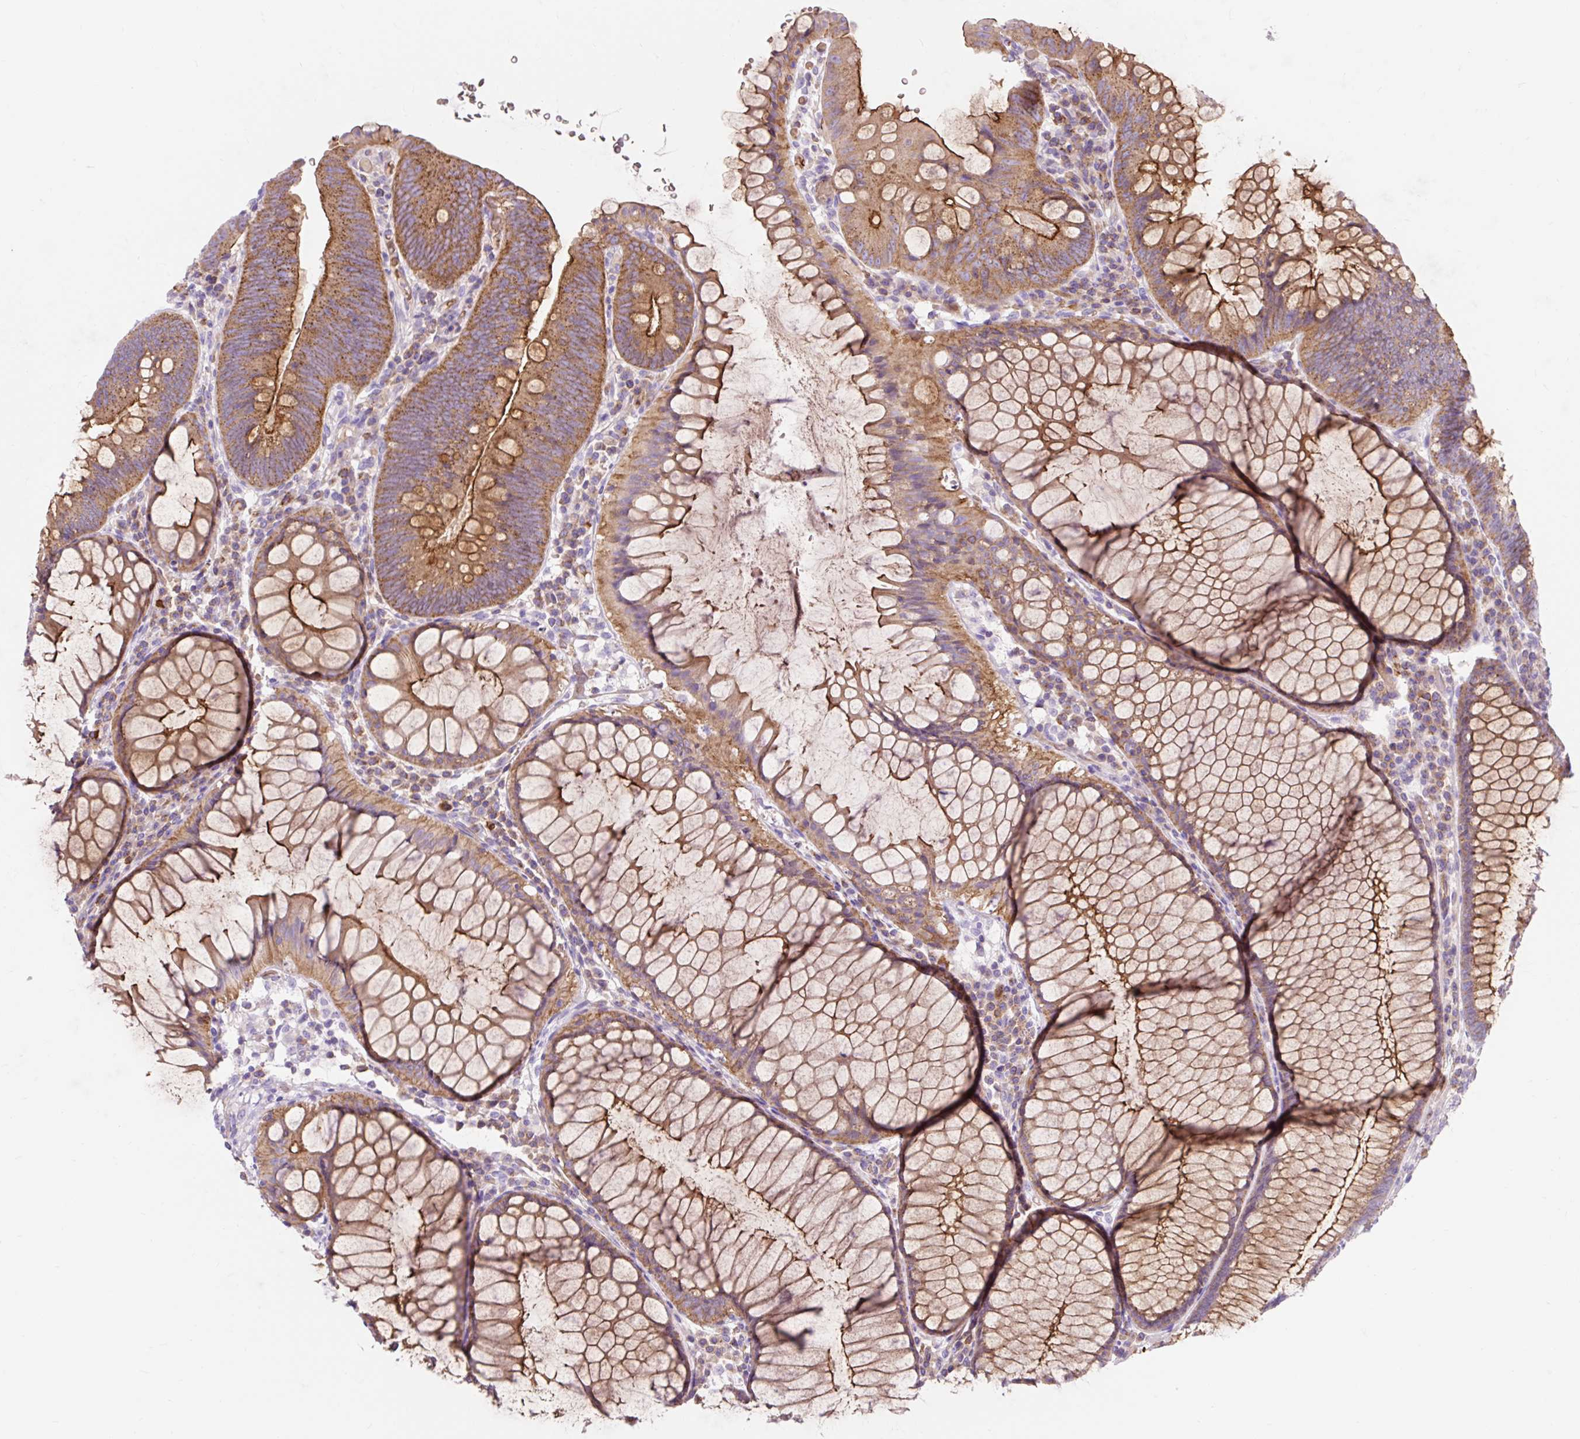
{"staining": {"intensity": "moderate", "quantity": ">75%", "location": "cytoplasmic/membranous"}, "tissue": "colorectal cancer", "cell_type": "Tumor cells", "image_type": "cancer", "snomed": [{"axis": "morphology", "description": "Adenocarcinoma, NOS"}, {"axis": "topography", "description": "Rectum"}], "caption": "Protein analysis of adenocarcinoma (colorectal) tissue exhibits moderate cytoplasmic/membranous positivity in approximately >75% of tumor cells.", "gene": "HIP1R", "patient": {"sex": "female", "age": 75}}